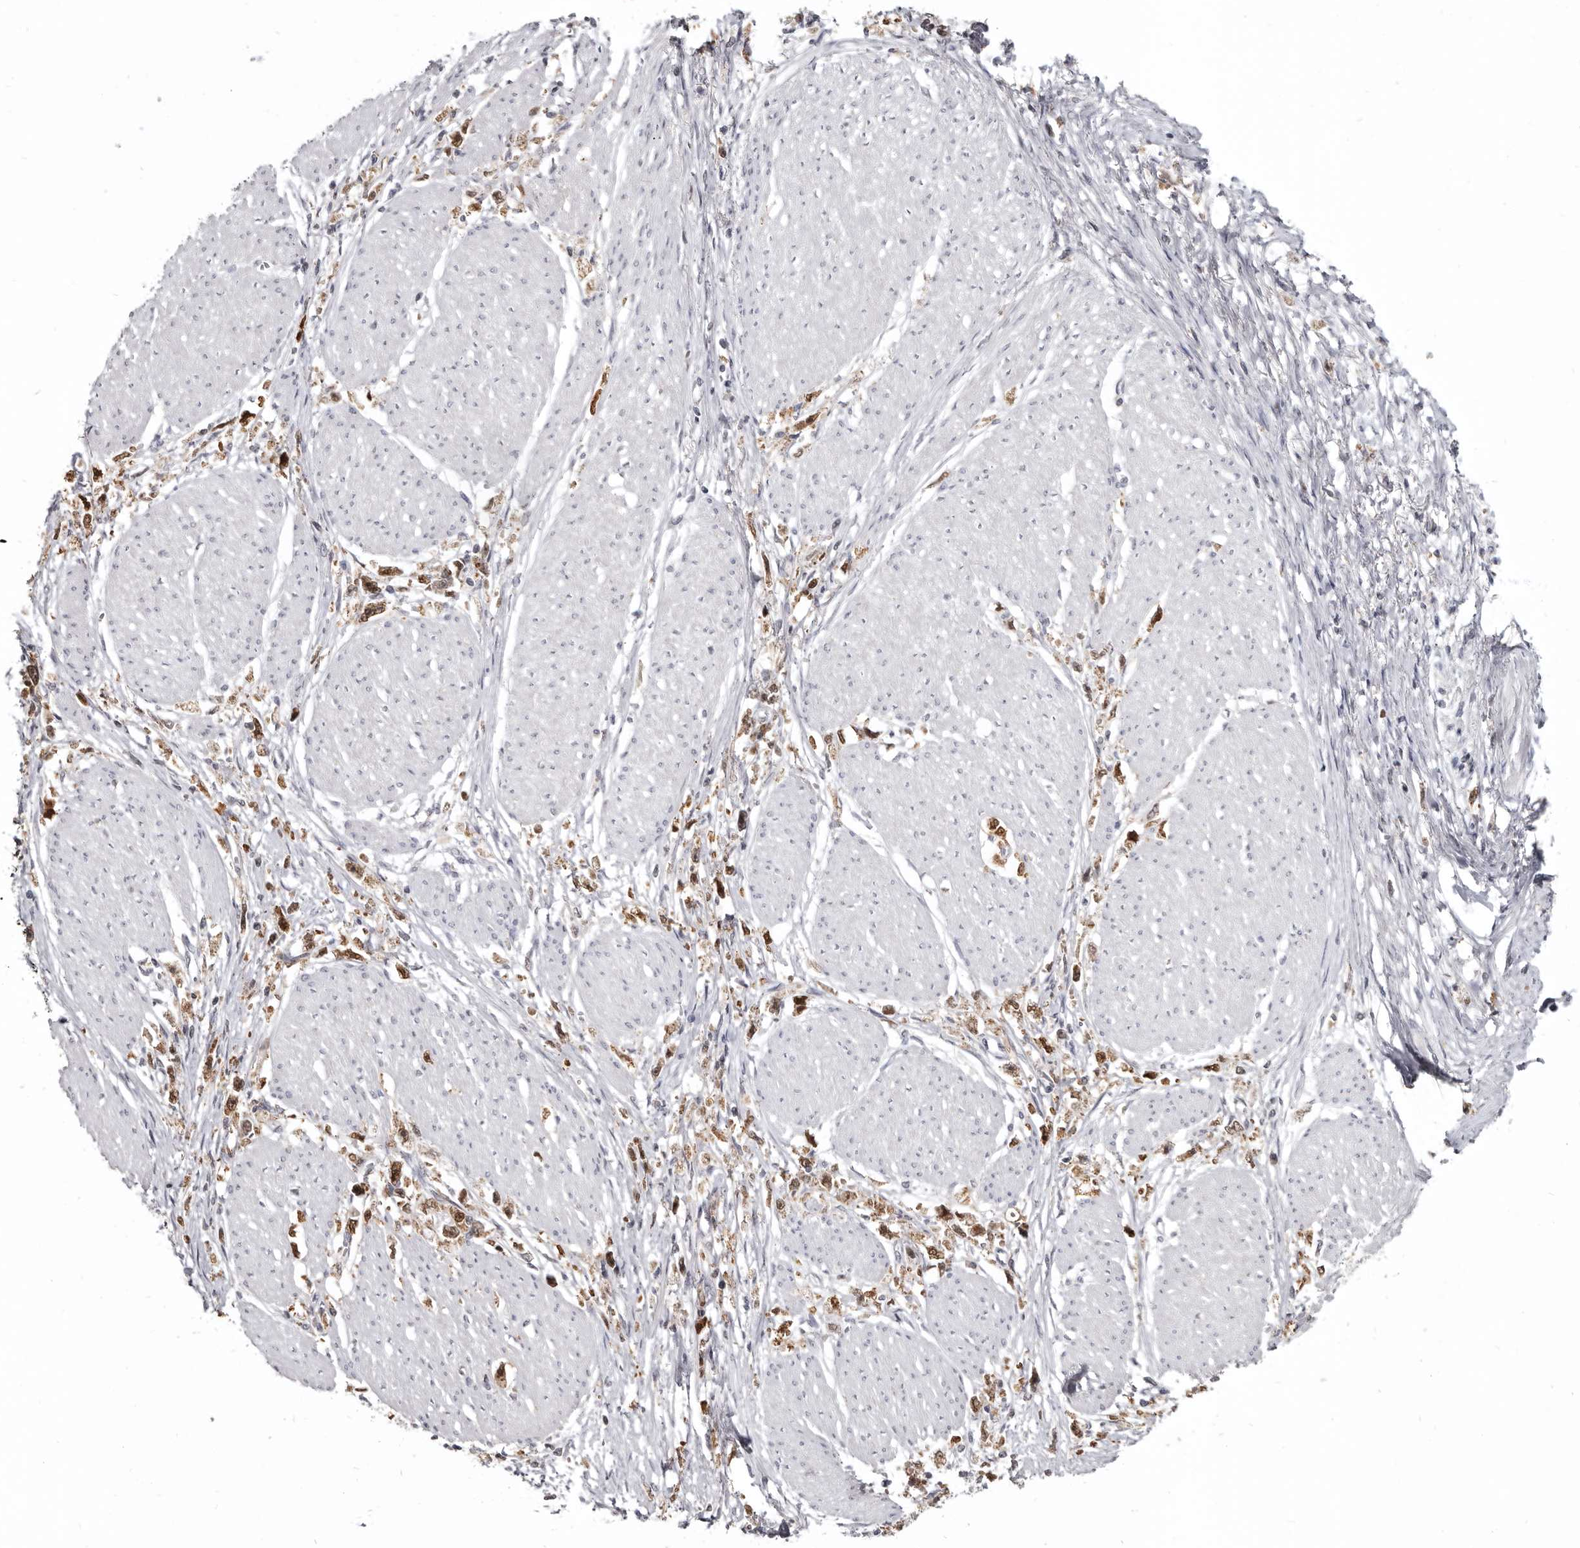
{"staining": {"intensity": "moderate", "quantity": ">75%", "location": "cytoplasmic/membranous,nuclear"}, "tissue": "stomach cancer", "cell_type": "Tumor cells", "image_type": "cancer", "snomed": [{"axis": "morphology", "description": "Adenocarcinoma, NOS"}, {"axis": "topography", "description": "Stomach"}], "caption": "Human stomach cancer (adenocarcinoma) stained with a protein marker exhibits moderate staining in tumor cells.", "gene": "CGN", "patient": {"sex": "female", "age": 59}}